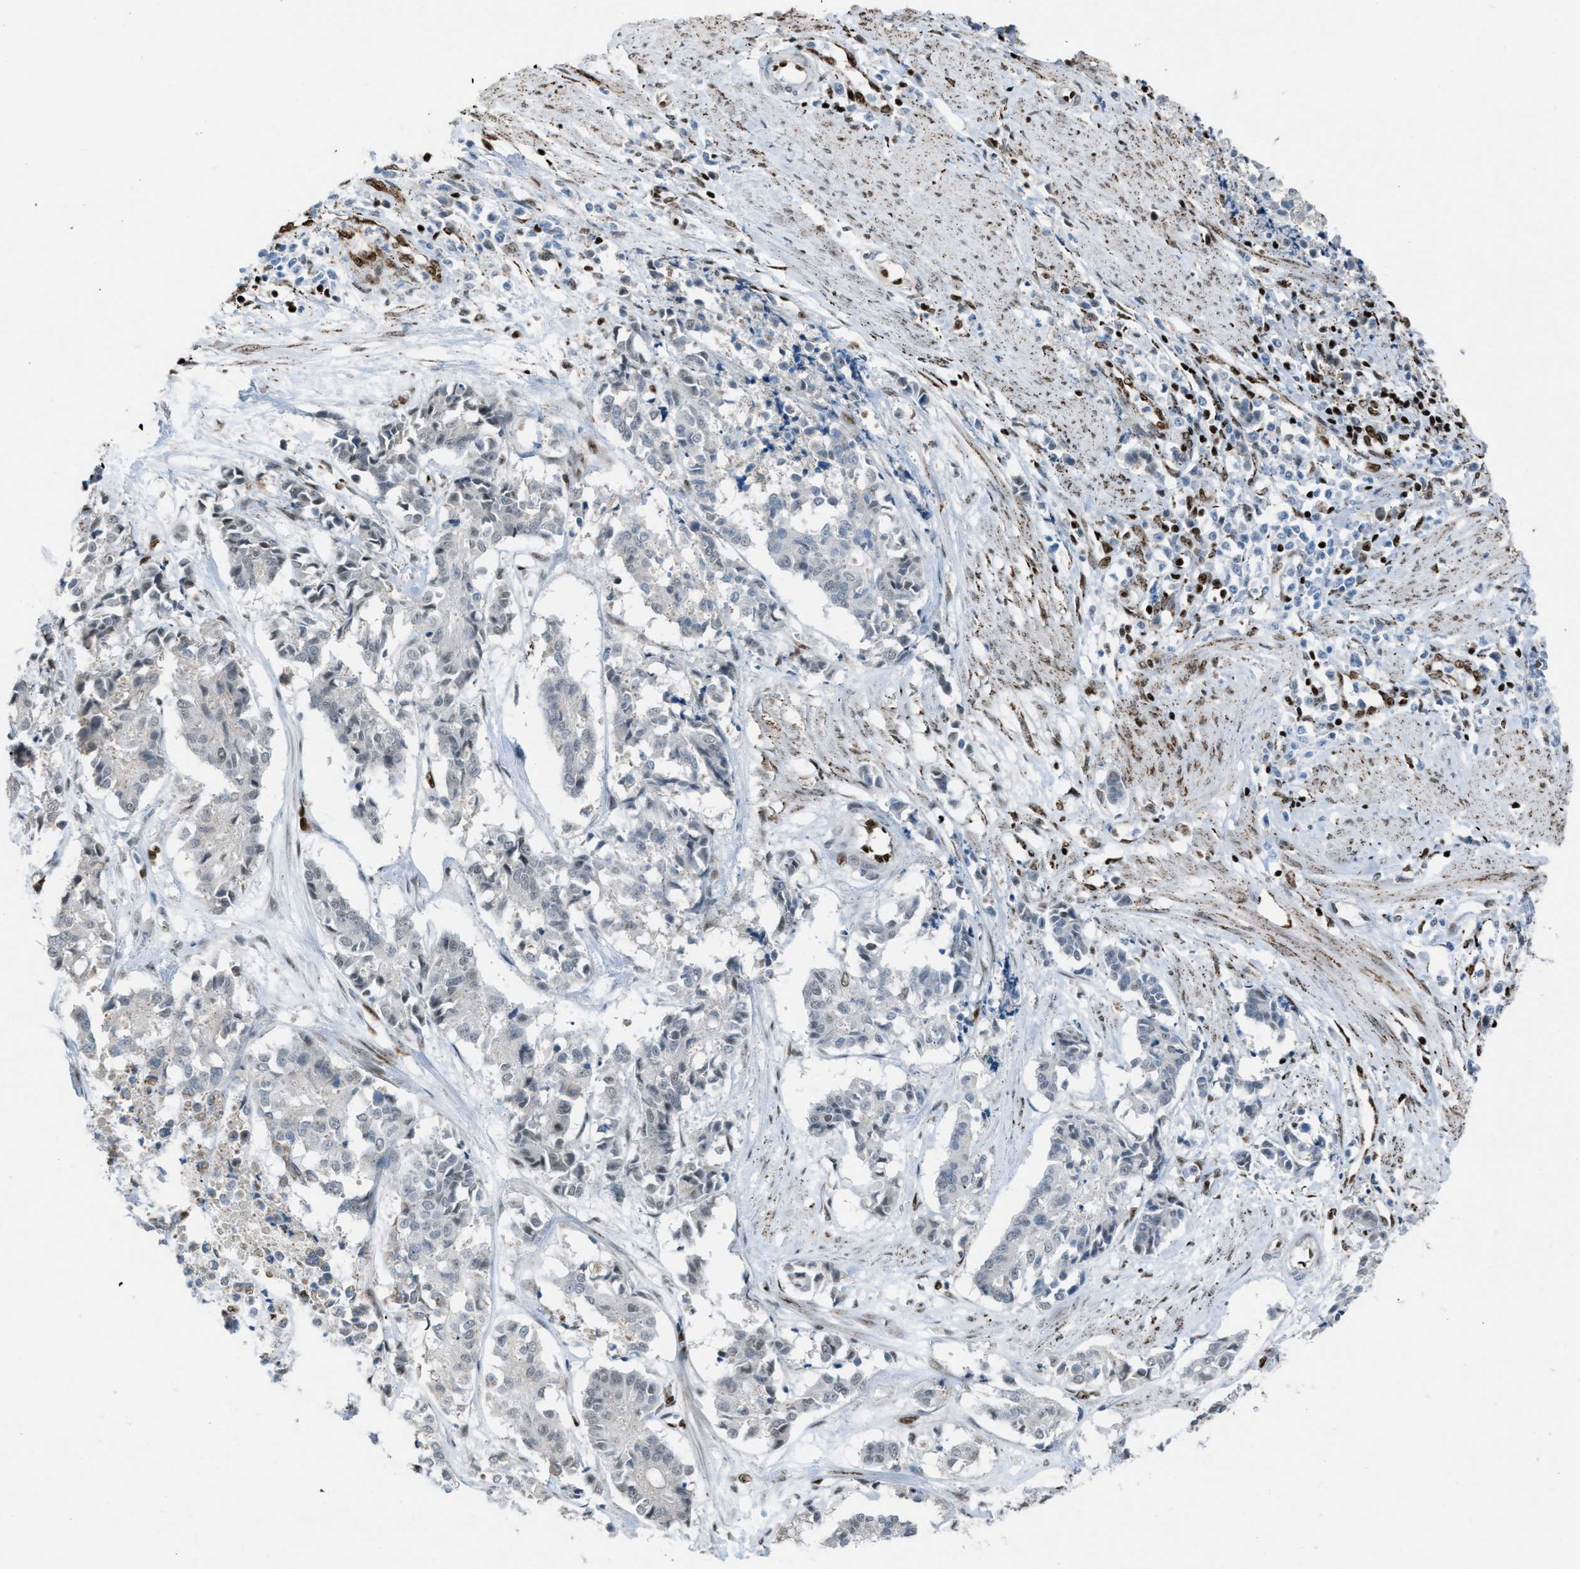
{"staining": {"intensity": "negative", "quantity": "none", "location": "none"}, "tissue": "cervical cancer", "cell_type": "Tumor cells", "image_type": "cancer", "snomed": [{"axis": "morphology", "description": "Squamous cell carcinoma, NOS"}, {"axis": "topography", "description": "Cervix"}], "caption": "The image displays no significant positivity in tumor cells of cervical cancer (squamous cell carcinoma). (Brightfield microscopy of DAB immunohistochemistry at high magnification).", "gene": "SLFN5", "patient": {"sex": "female", "age": 35}}